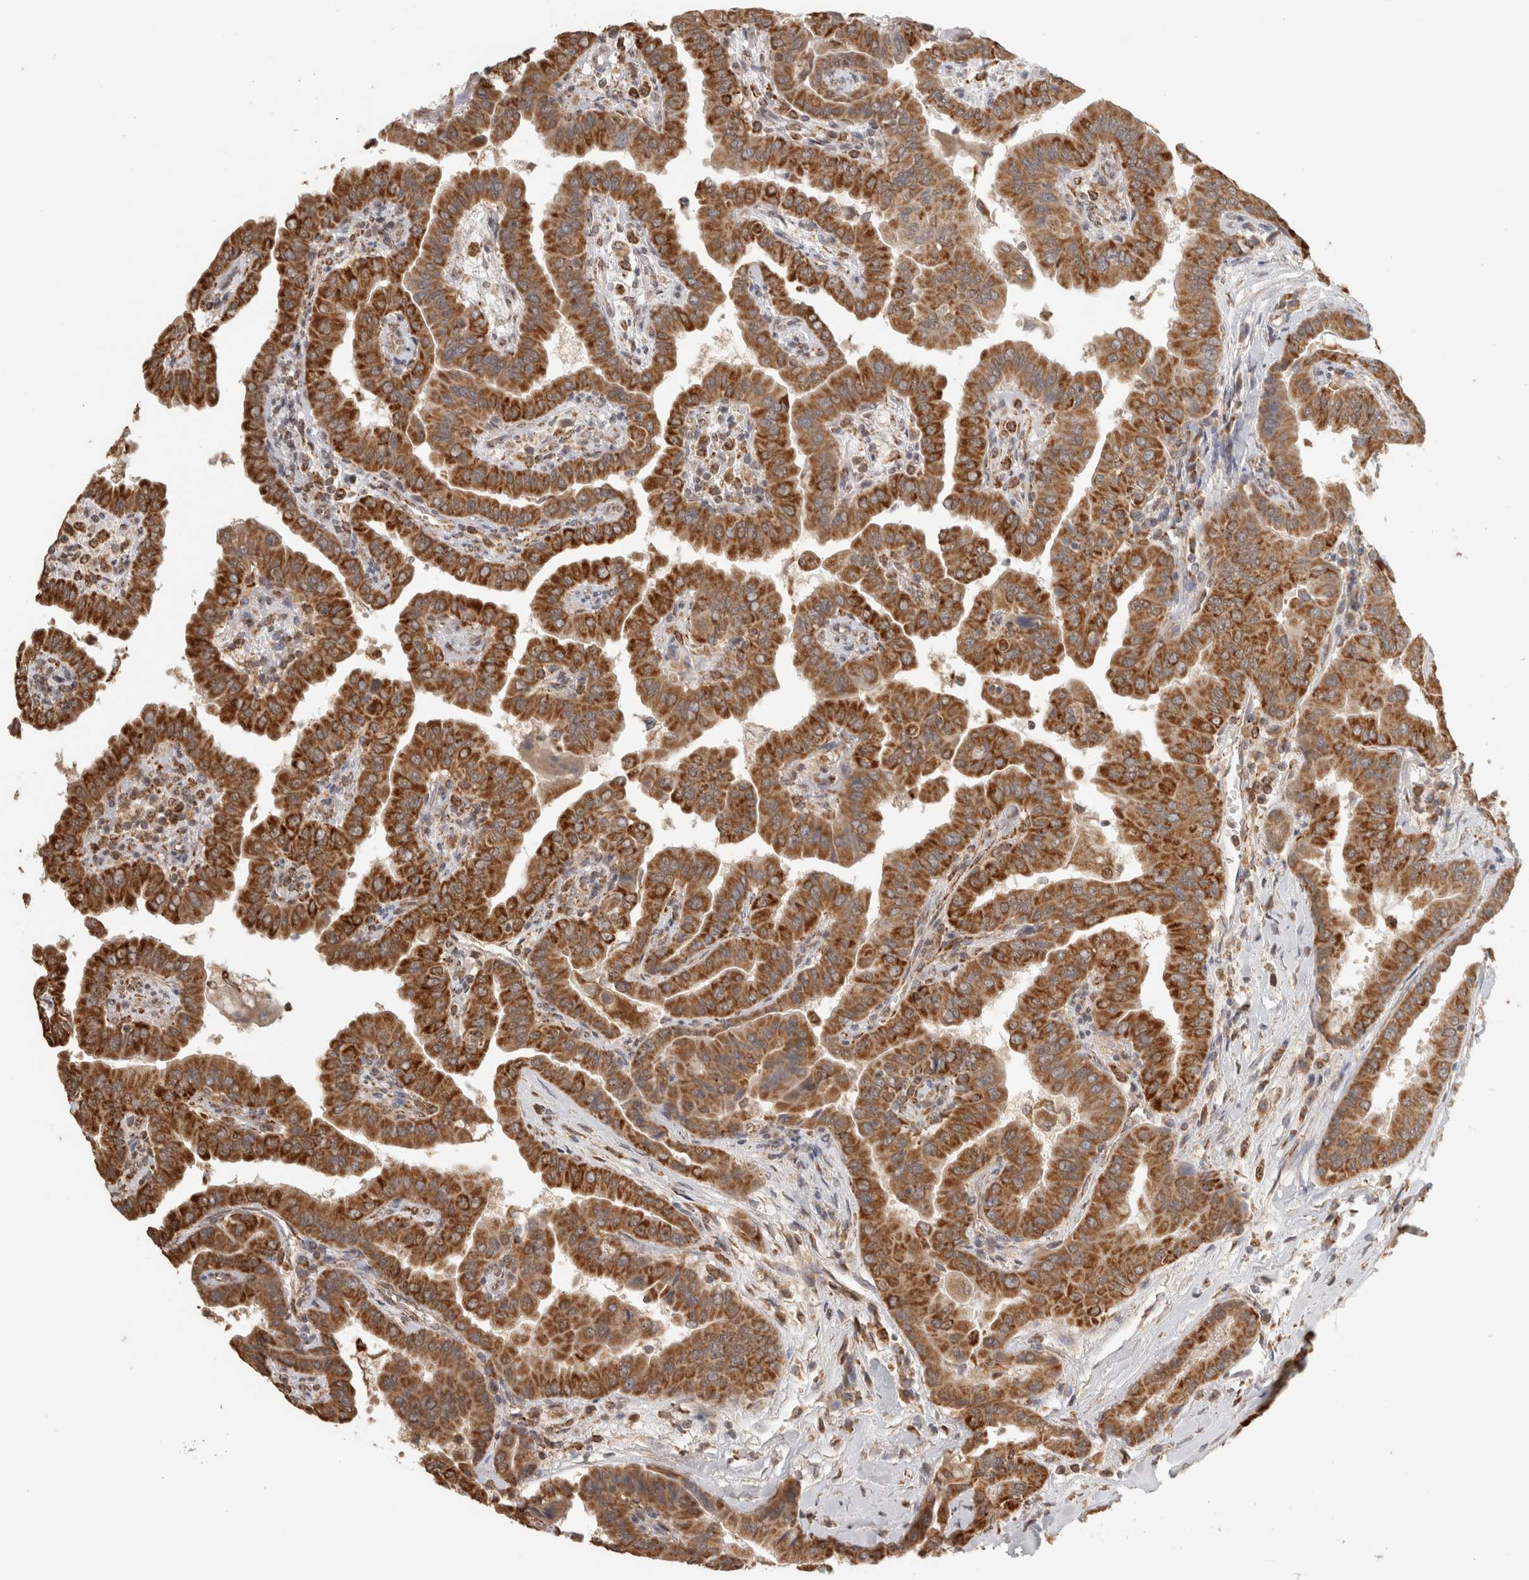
{"staining": {"intensity": "strong", "quantity": ">75%", "location": "cytoplasmic/membranous"}, "tissue": "thyroid cancer", "cell_type": "Tumor cells", "image_type": "cancer", "snomed": [{"axis": "morphology", "description": "Papillary adenocarcinoma, NOS"}, {"axis": "topography", "description": "Thyroid gland"}], "caption": "Papillary adenocarcinoma (thyroid) tissue exhibits strong cytoplasmic/membranous staining in about >75% of tumor cells, visualized by immunohistochemistry.", "gene": "BNIP3L", "patient": {"sex": "male", "age": 33}}